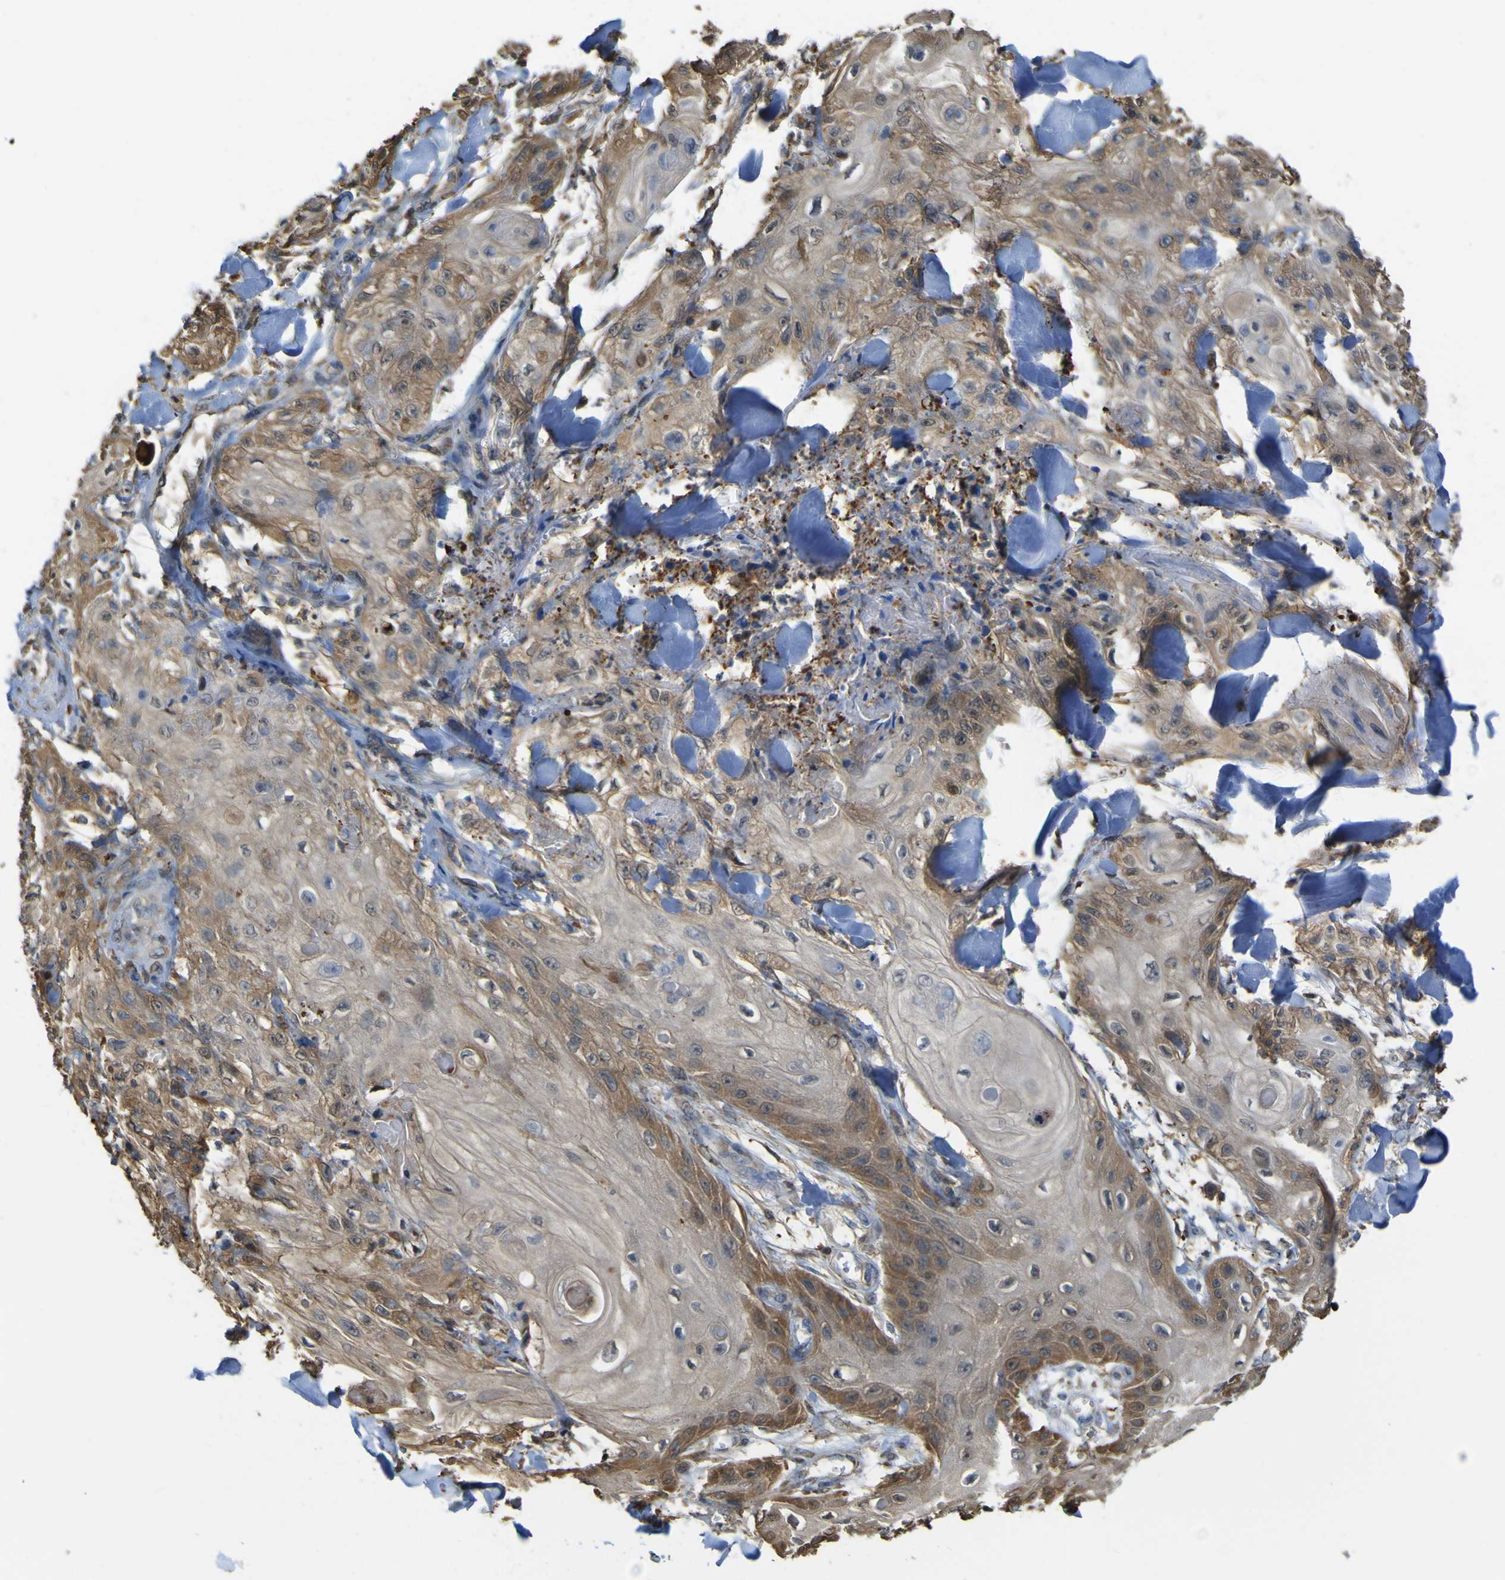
{"staining": {"intensity": "moderate", "quantity": "25%-75%", "location": "cytoplasmic/membranous"}, "tissue": "skin cancer", "cell_type": "Tumor cells", "image_type": "cancer", "snomed": [{"axis": "morphology", "description": "Squamous cell carcinoma, NOS"}, {"axis": "topography", "description": "Skin"}], "caption": "Protein expression analysis of skin cancer (squamous cell carcinoma) demonstrates moderate cytoplasmic/membranous expression in about 25%-75% of tumor cells.", "gene": "ABHD3", "patient": {"sex": "male", "age": 74}}